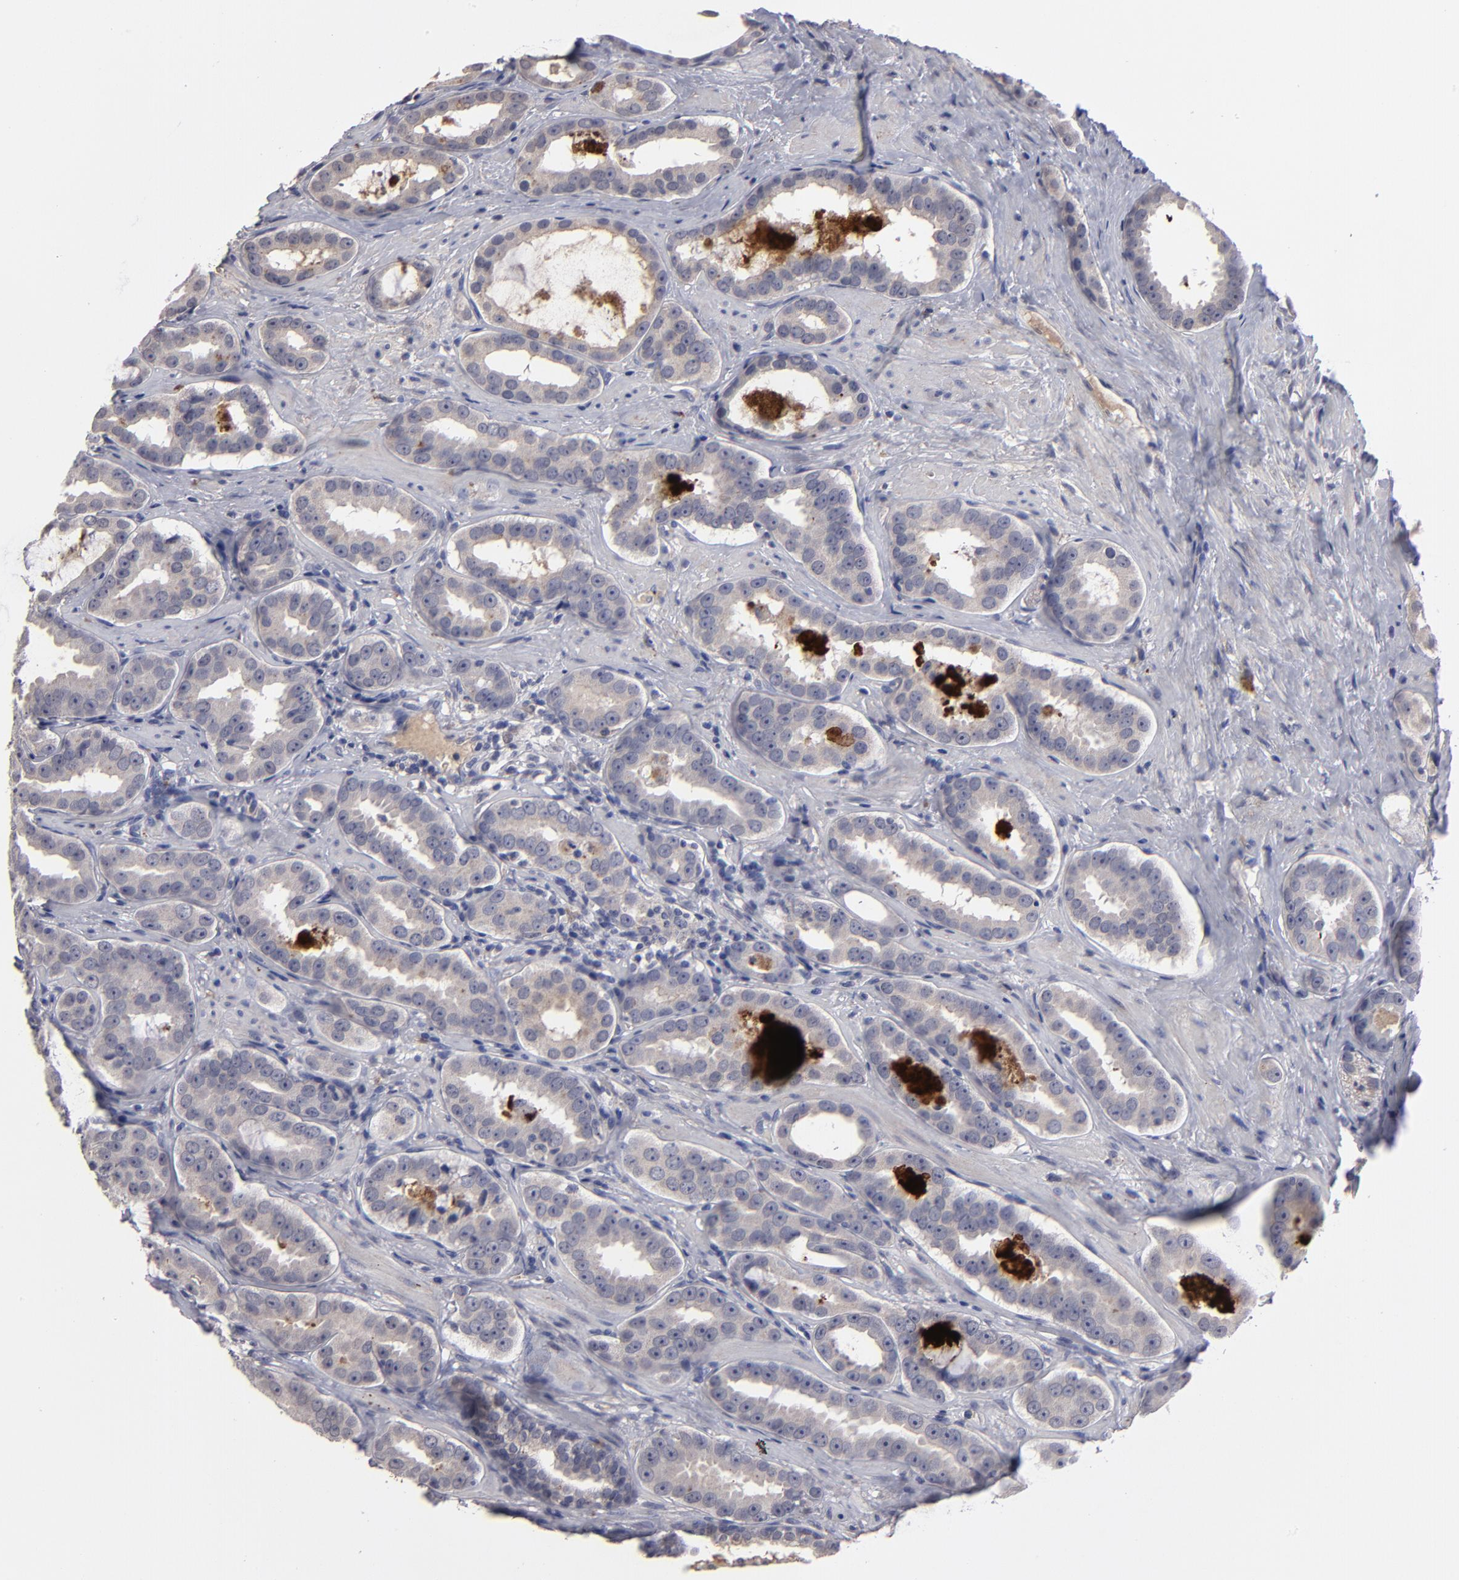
{"staining": {"intensity": "weak", "quantity": "<25%", "location": "cytoplasmic/membranous"}, "tissue": "prostate cancer", "cell_type": "Tumor cells", "image_type": "cancer", "snomed": [{"axis": "morphology", "description": "Adenocarcinoma, Low grade"}, {"axis": "topography", "description": "Prostate"}], "caption": "Immunohistochemical staining of prostate cancer (low-grade adenocarcinoma) displays no significant positivity in tumor cells.", "gene": "GPM6B", "patient": {"sex": "male", "age": 59}}